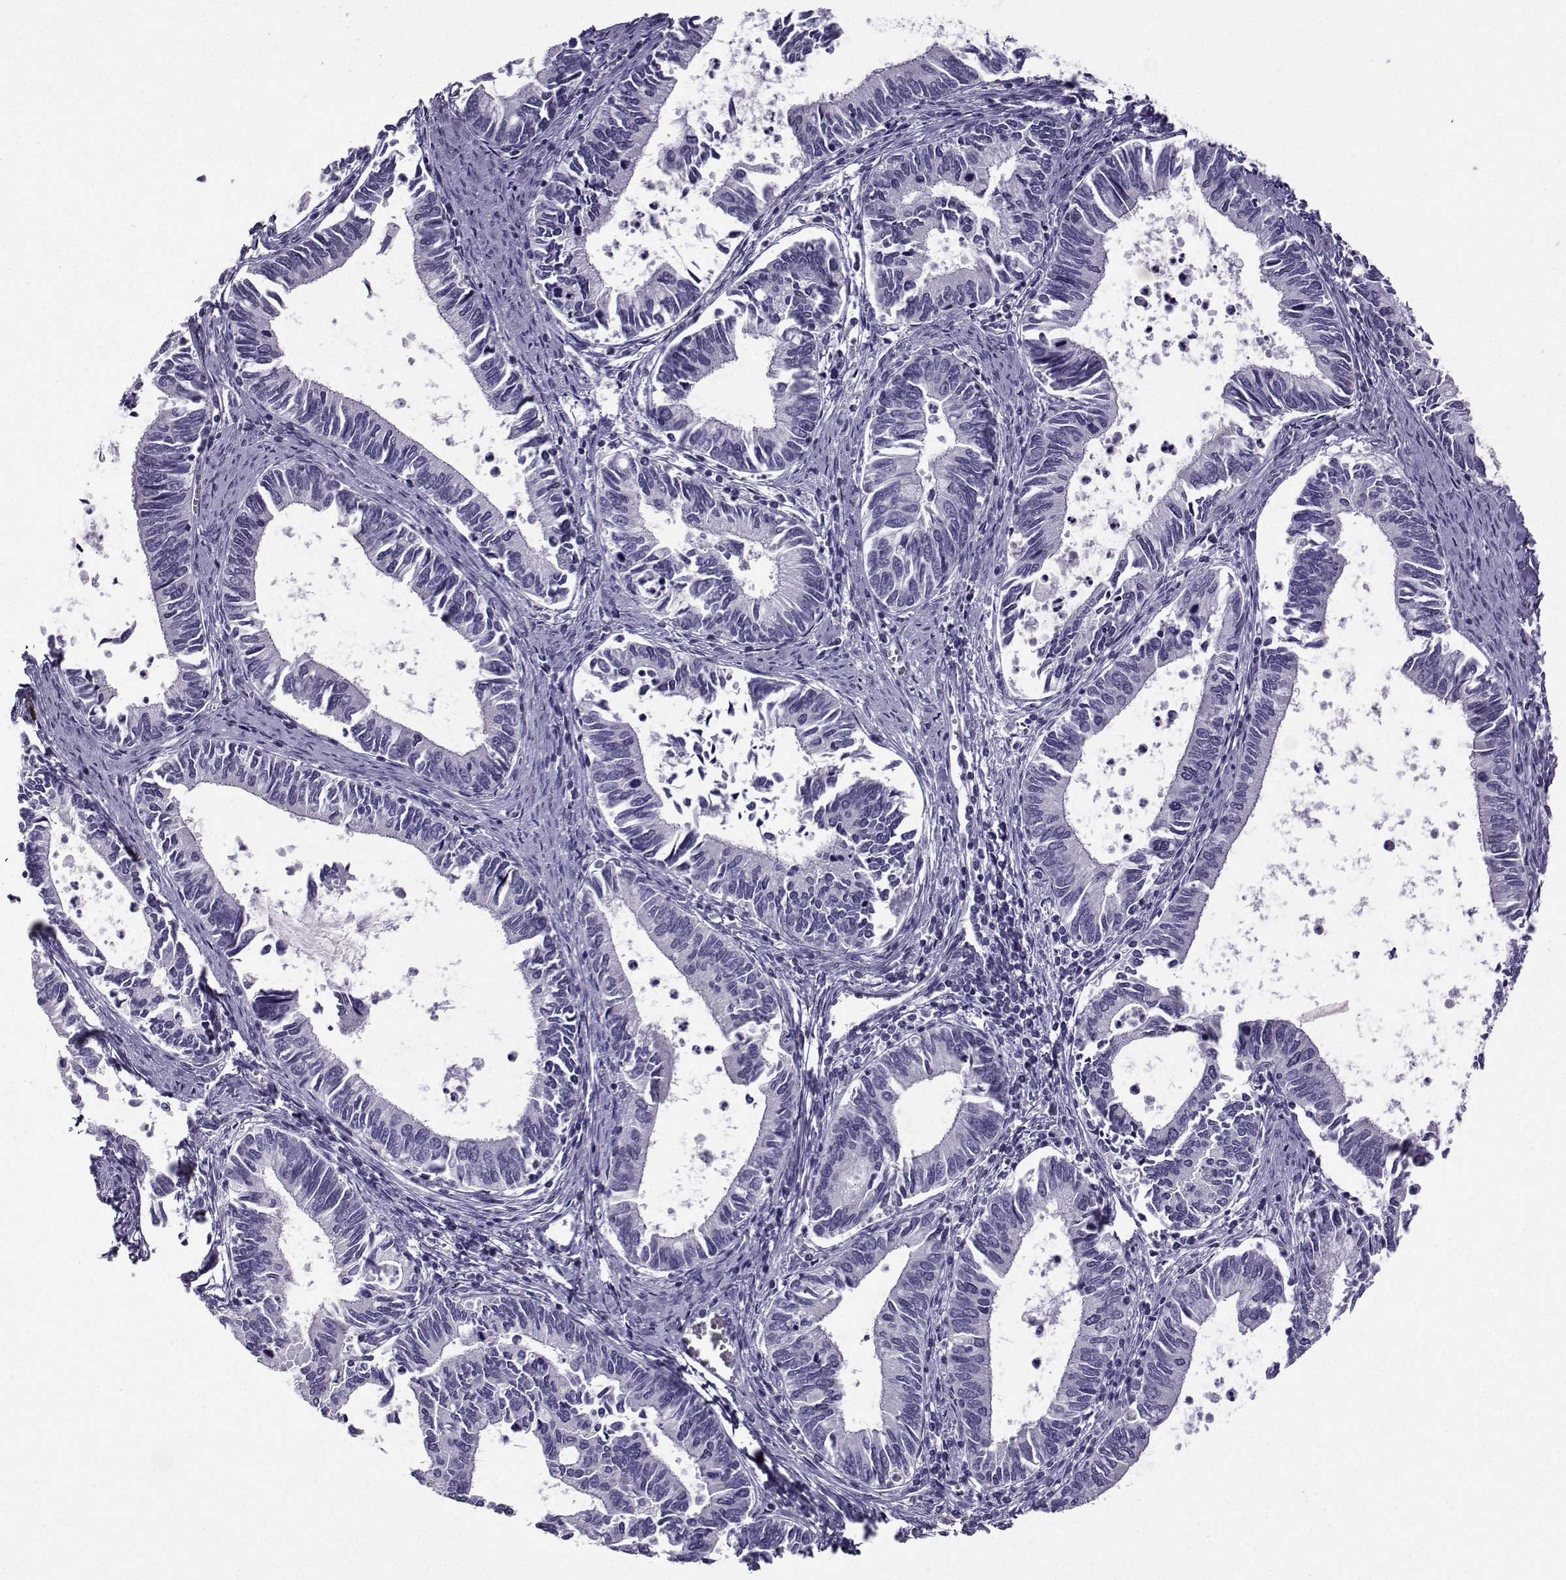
{"staining": {"intensity": "negative", "quantity": "none", "location": "none"}, "tissue": "cervical cancer", "cell_type": "Tumor cells", "image_type": "cancer", "snomed": [{"axis": "morphology", "description": "Adenocarcinoma, NOS"}, {"axis": "topography", "description": "Cervix"}], "caption": "The photomicrograph displays no significant staining in tumor cells of adenocarcinoma (cervical).", "gene": "ARMC2", "patient": {"sex": "female", "age": 42}}